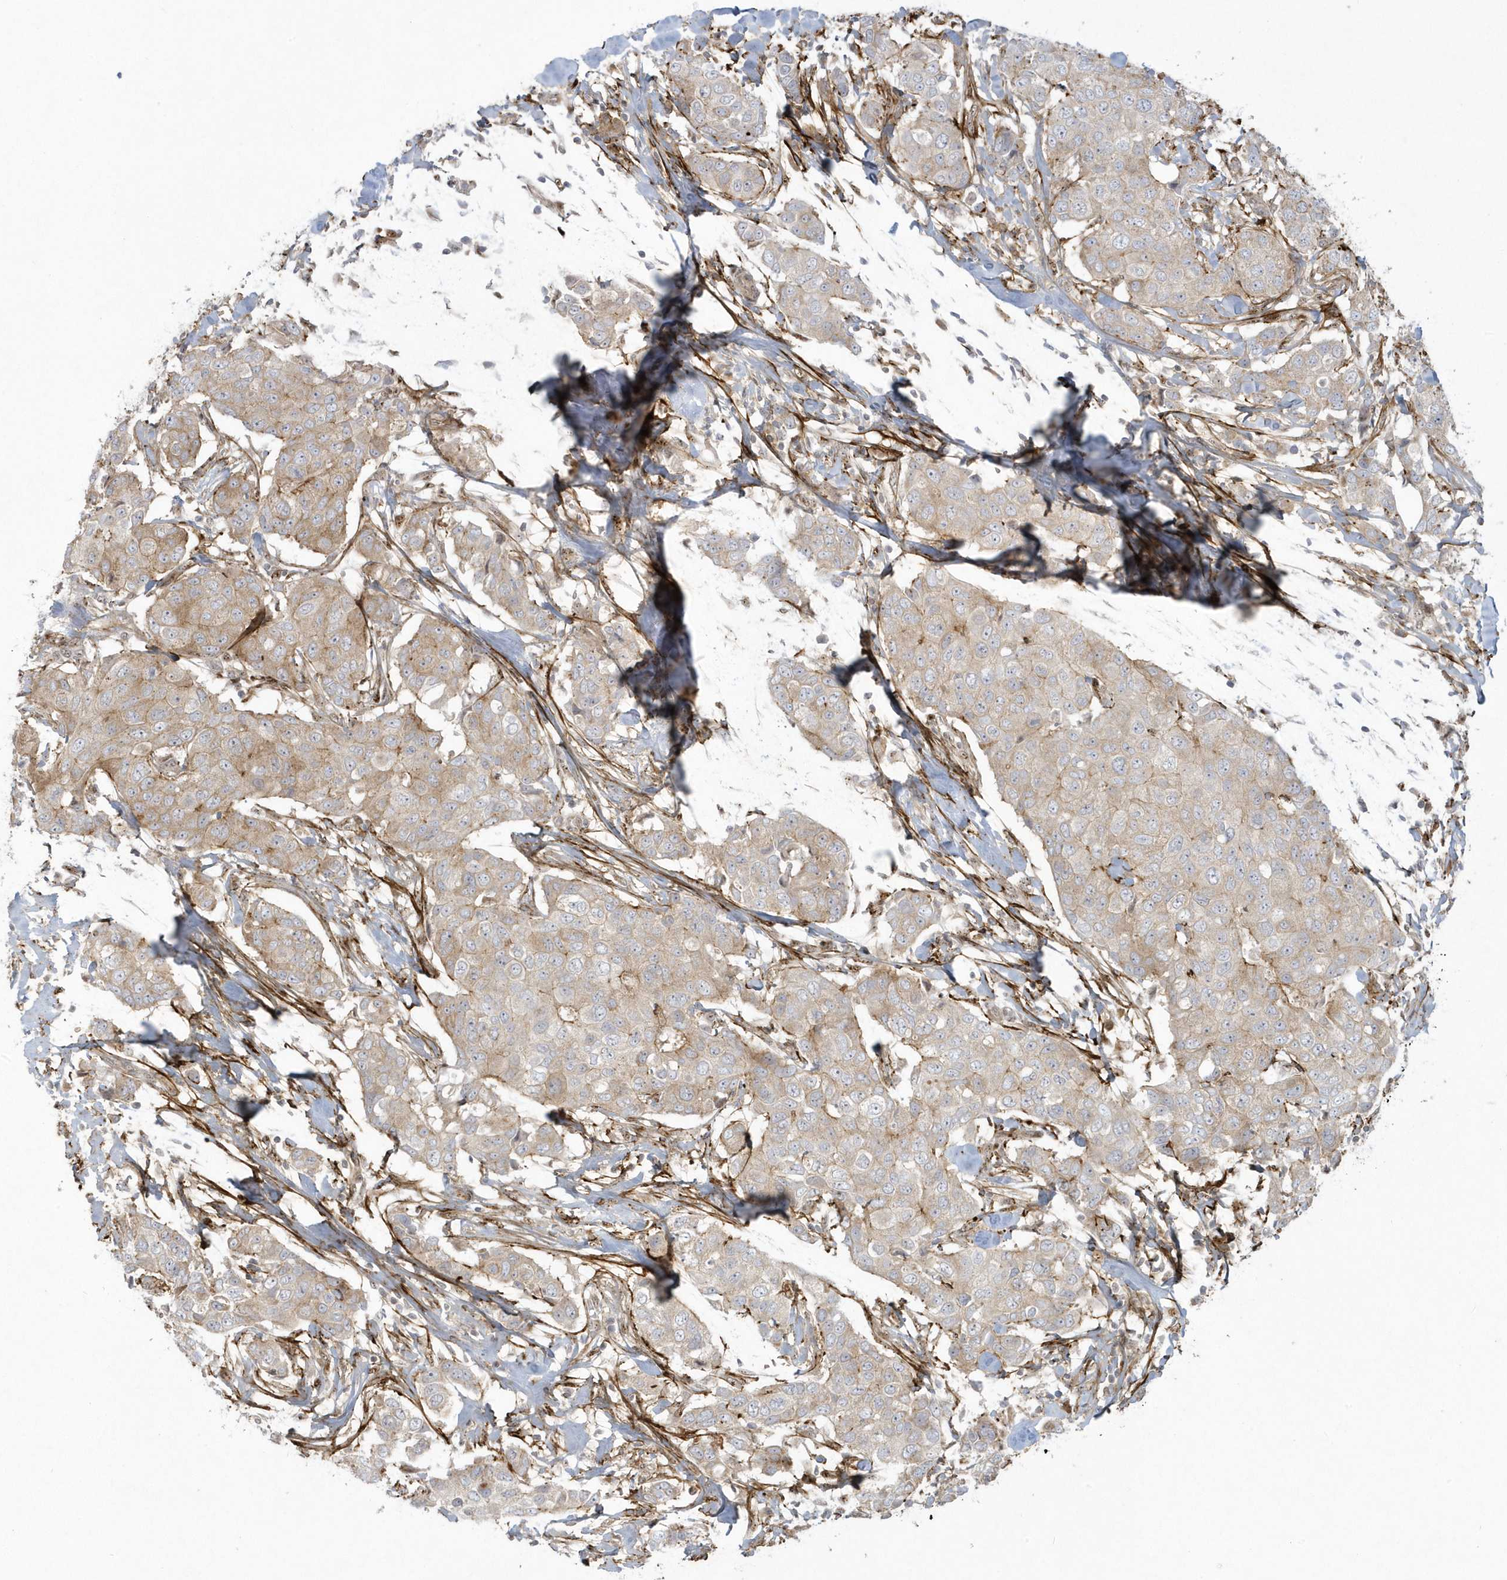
{"staining": {"intensity": "weak", "quantity": "25%-75%", "location": "cytoplasmic/membranous"}, "tissue": "breast cancer", "cell_type": "Tumor cells", "image_type": "cancer", "snomed": [{"axis": "morphology", "description": "Duct carcinoma"}, {"axis": "topography", "description": "Breast"}], "caption": "A micrograph of invasive ductal carcinoma (breast) stained for a protein reveals weak cytoplasmic/membranous brown staining in tumor cells.", "gene": "MASP2", "patient": {"sex": "female", "age": 80}}